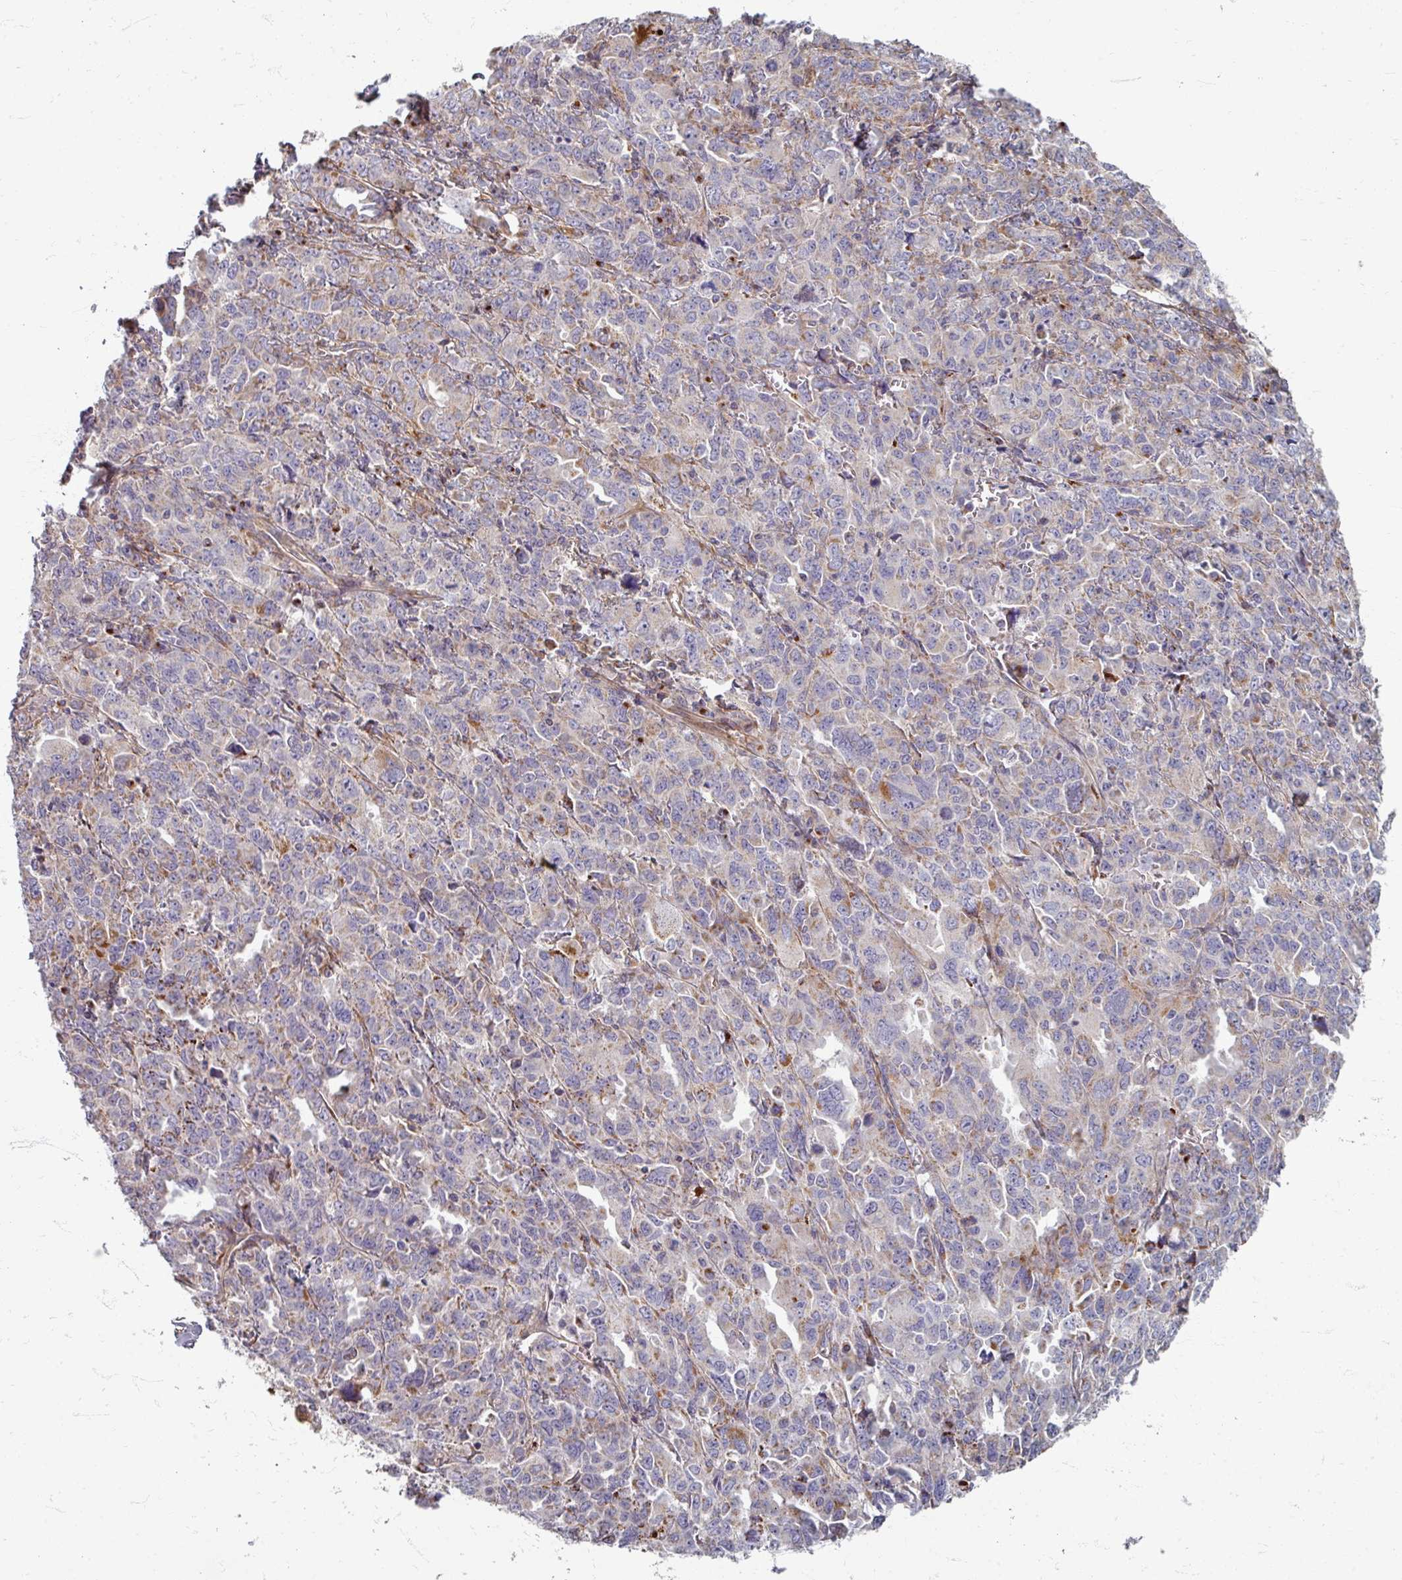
{"staining": {"intensity": "moderate", "quantity": "<25%", "location": "cytoplasmic/membranous"}, "tissue": "ovarian cancer", "cell_type": "Tumor cells", "image_type": "cancer", "snomed": [{"axis": "morphology", "description": "Adenocarcinoma, NOS"}, {"axis": "morphology", "description": "Carcinoma, endometroid"}, {"axis": "topography", "description": "Ovary"}], "caption": "IHC staining of ovarian adenocarcinoma, which exhibits low levels of moderate cytoplasmic/membranous staining in approximately <25% of tumor cells indicating moderate cytoplasmic/membranous protein positivity. The staining was performed using DAB (brown) for protein detection and nuclei were counterstained in hematoxylin (blue).", "gene": "GABARAPL1", "patient": {"sex": "female", "age": 72}}